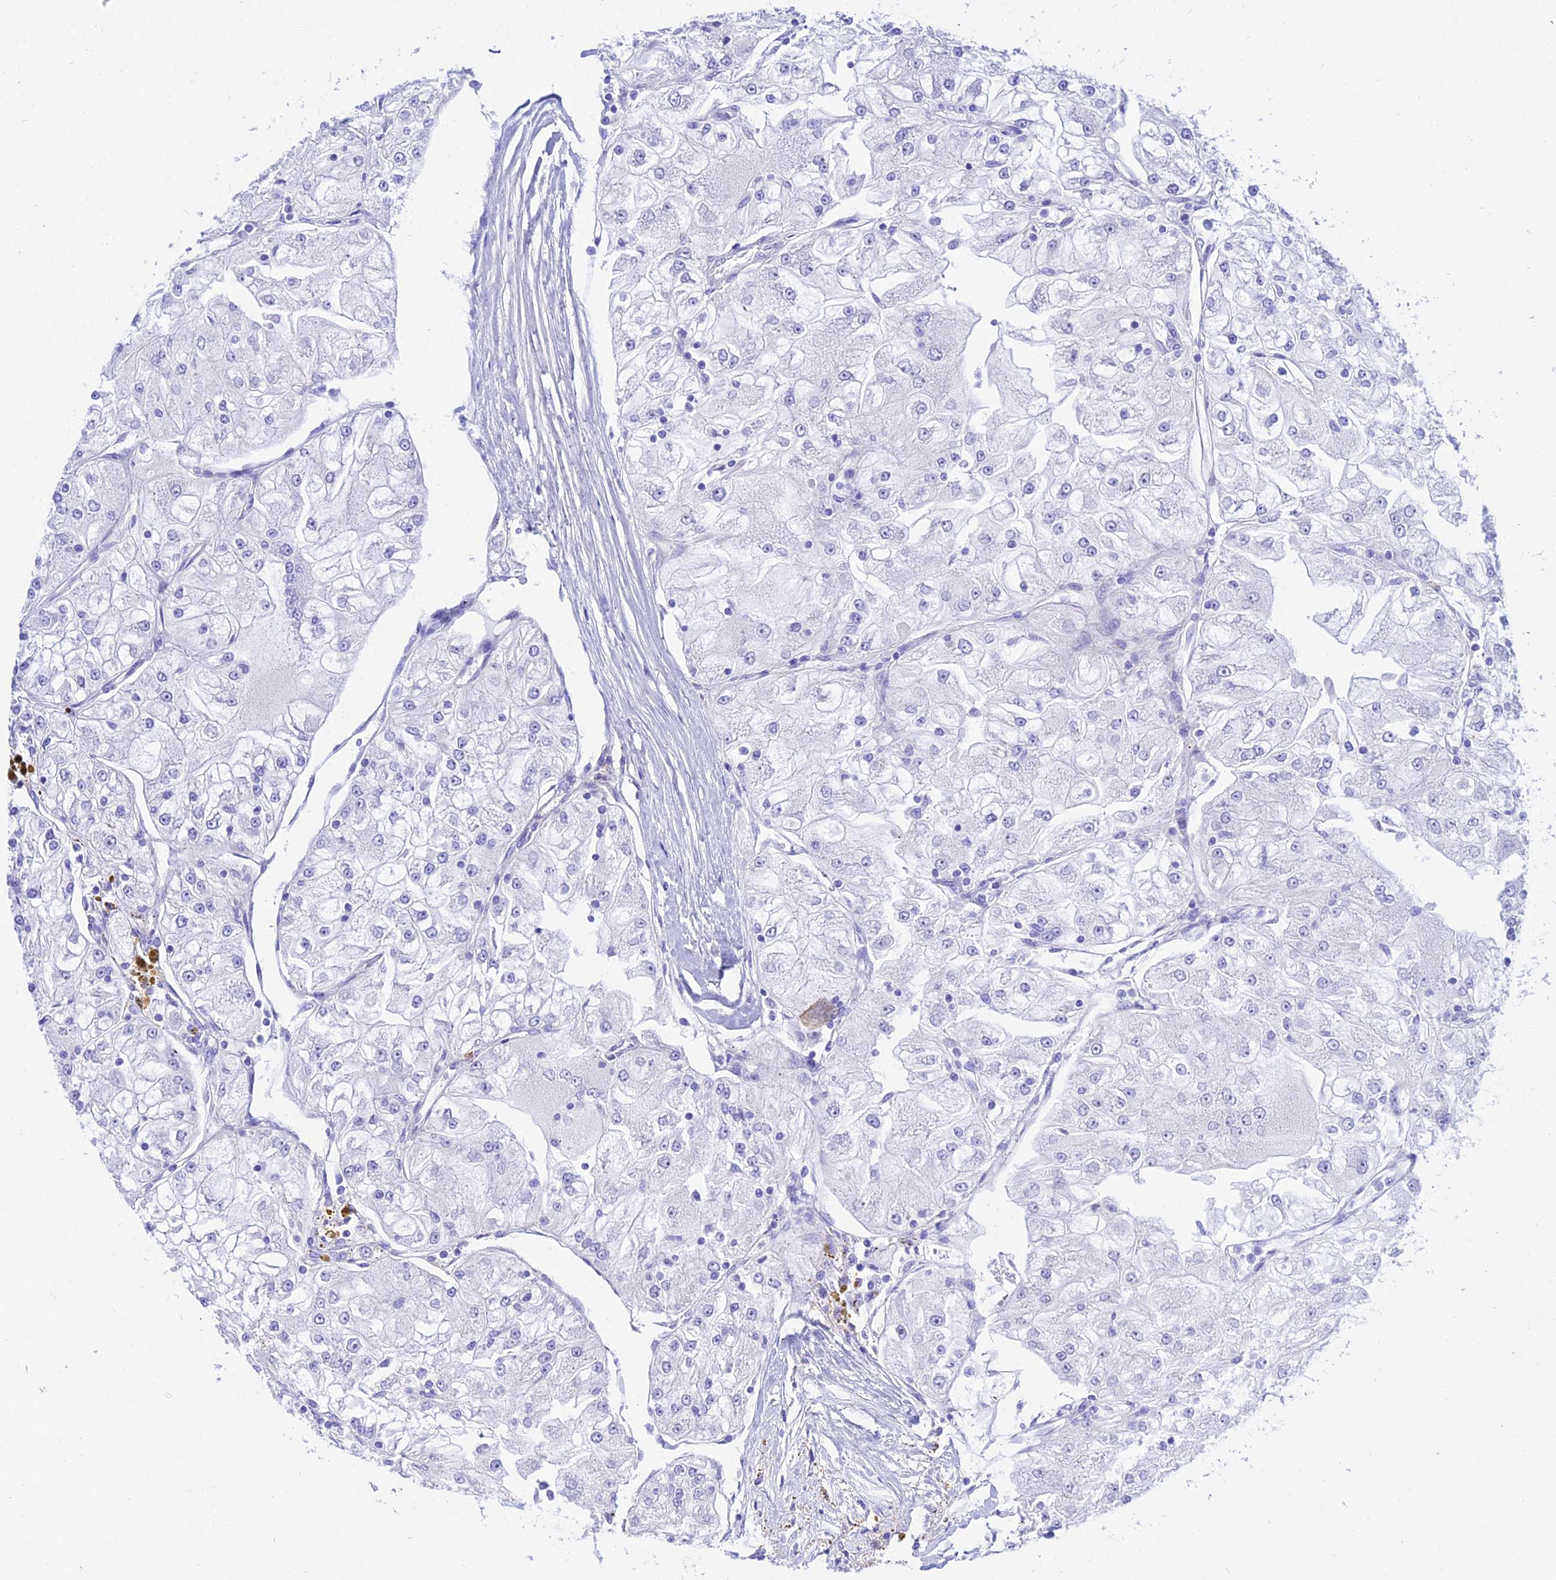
{"staining": {"intensity": "negative", "quantity": "none", "location": "none"}, "tissue": "renal cancer", "cell_type": "Tumor cells", "image_type": "cancer", "snomed": [{"axis": "morphology", "description": "Adenocarcinoma, NOS"}, {"axis": "topography", "description": "Kidney"}], "caption": "Immunohistochemical staining of human renal adenocarcinoma demonstrates no significant staining in tumor cells.", "gene": "DEFB107A", "patient": {"sex": "female", "age": 72}}